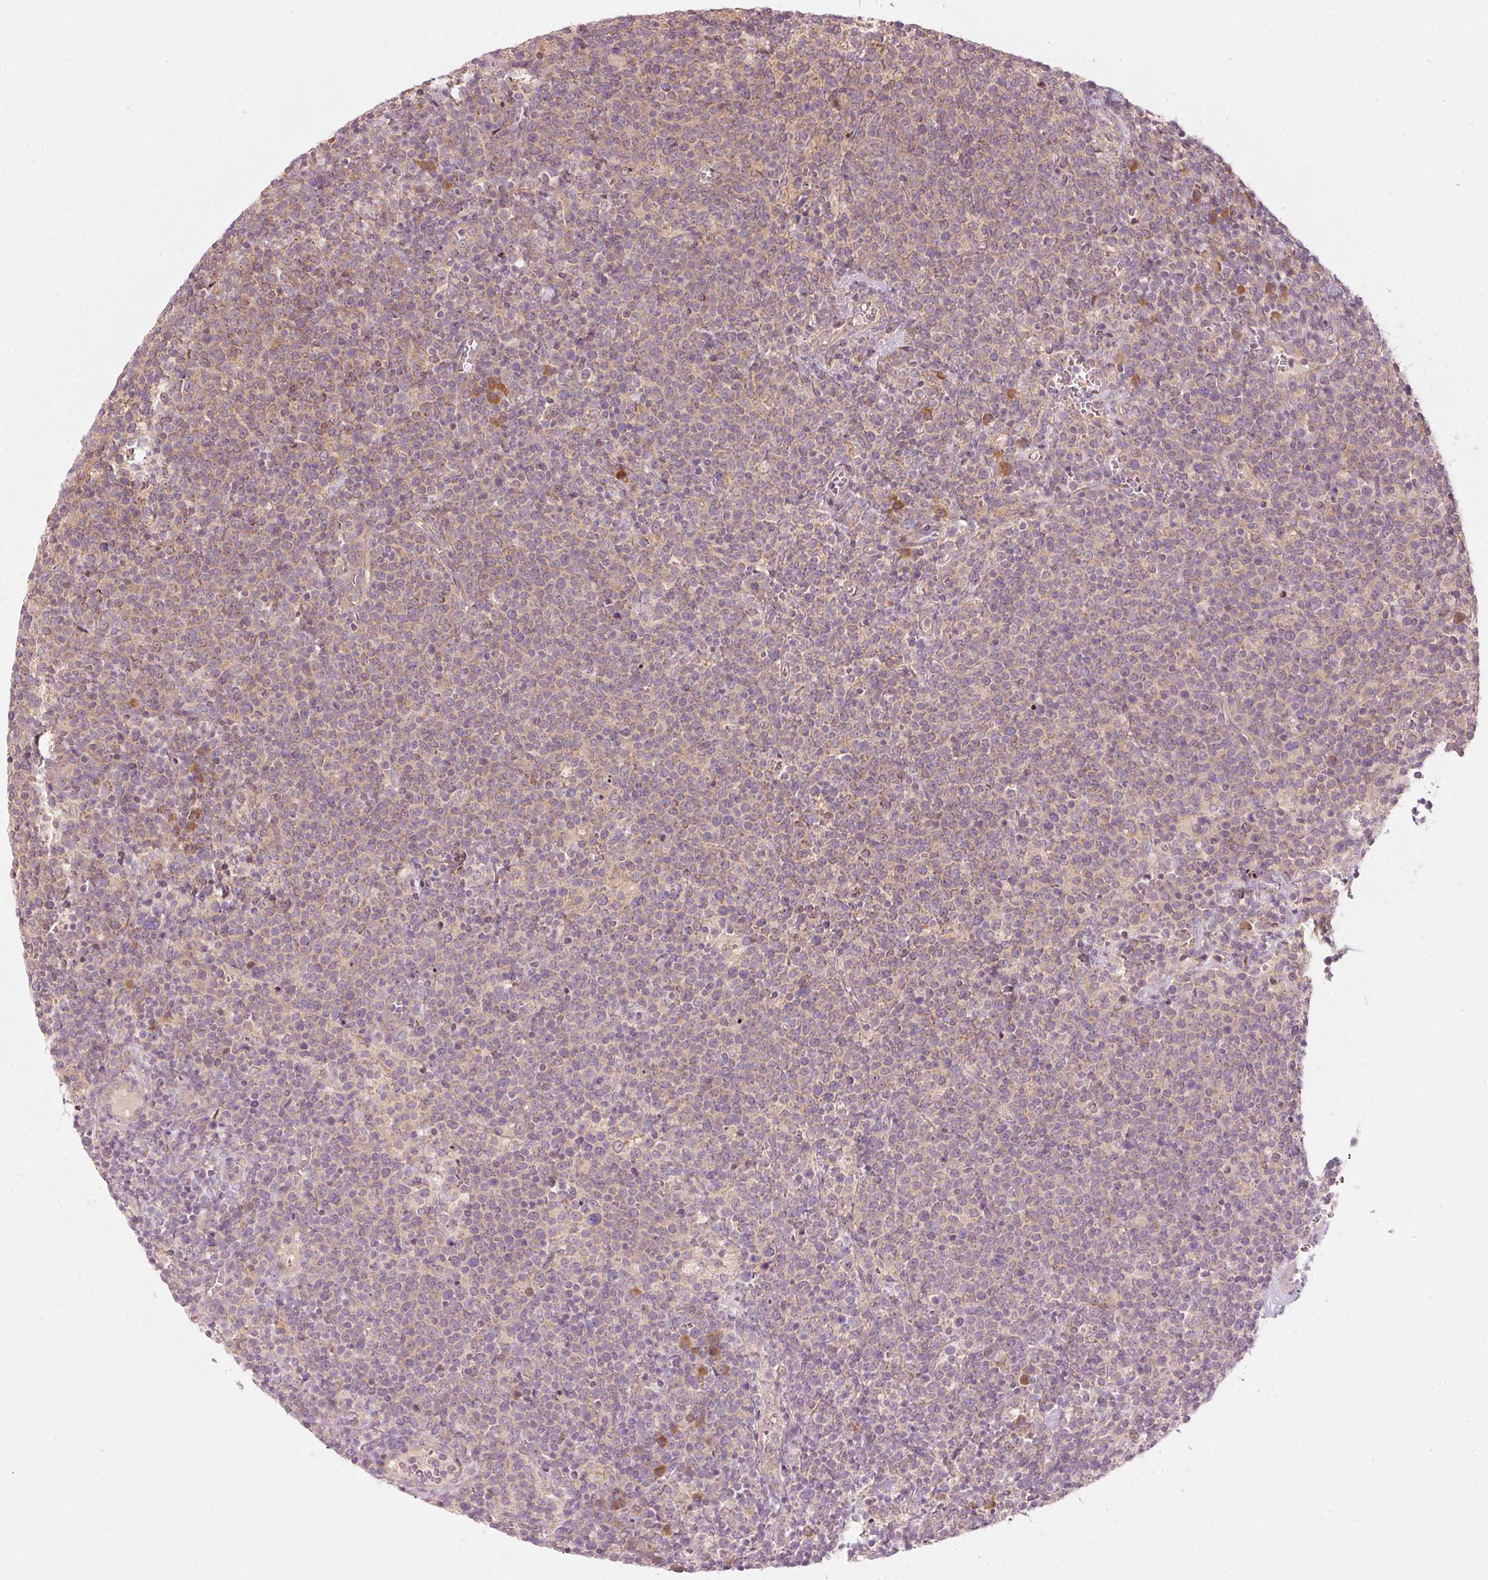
{"staining": {"intensity": "weak", "quantity": "25%-75%", "location": "cytoplasmic/membranous"}, "tissue": "lymphoma", "cell_type": "Tumor cells", "image_type": "cancer", "snomed": [{"axis": "morphology", "description": "Malignant lymphoma, non-Hodgkin's type, High grade"}, {"axis": "topography", "description": "Lymph node"}], "caption": "Immunohistochemistry image of neoplastic tissue: human lymphoma stained using immunohistochemistry (IHC) exhibits low levels of weak protein expression localized specifically in the cytoplasmic/membranous of tumor cells, appearing as a cytoplasmic/membranous brown color.", "gene": "MAP10", "patient": {"sex": "male", "age": 61}}